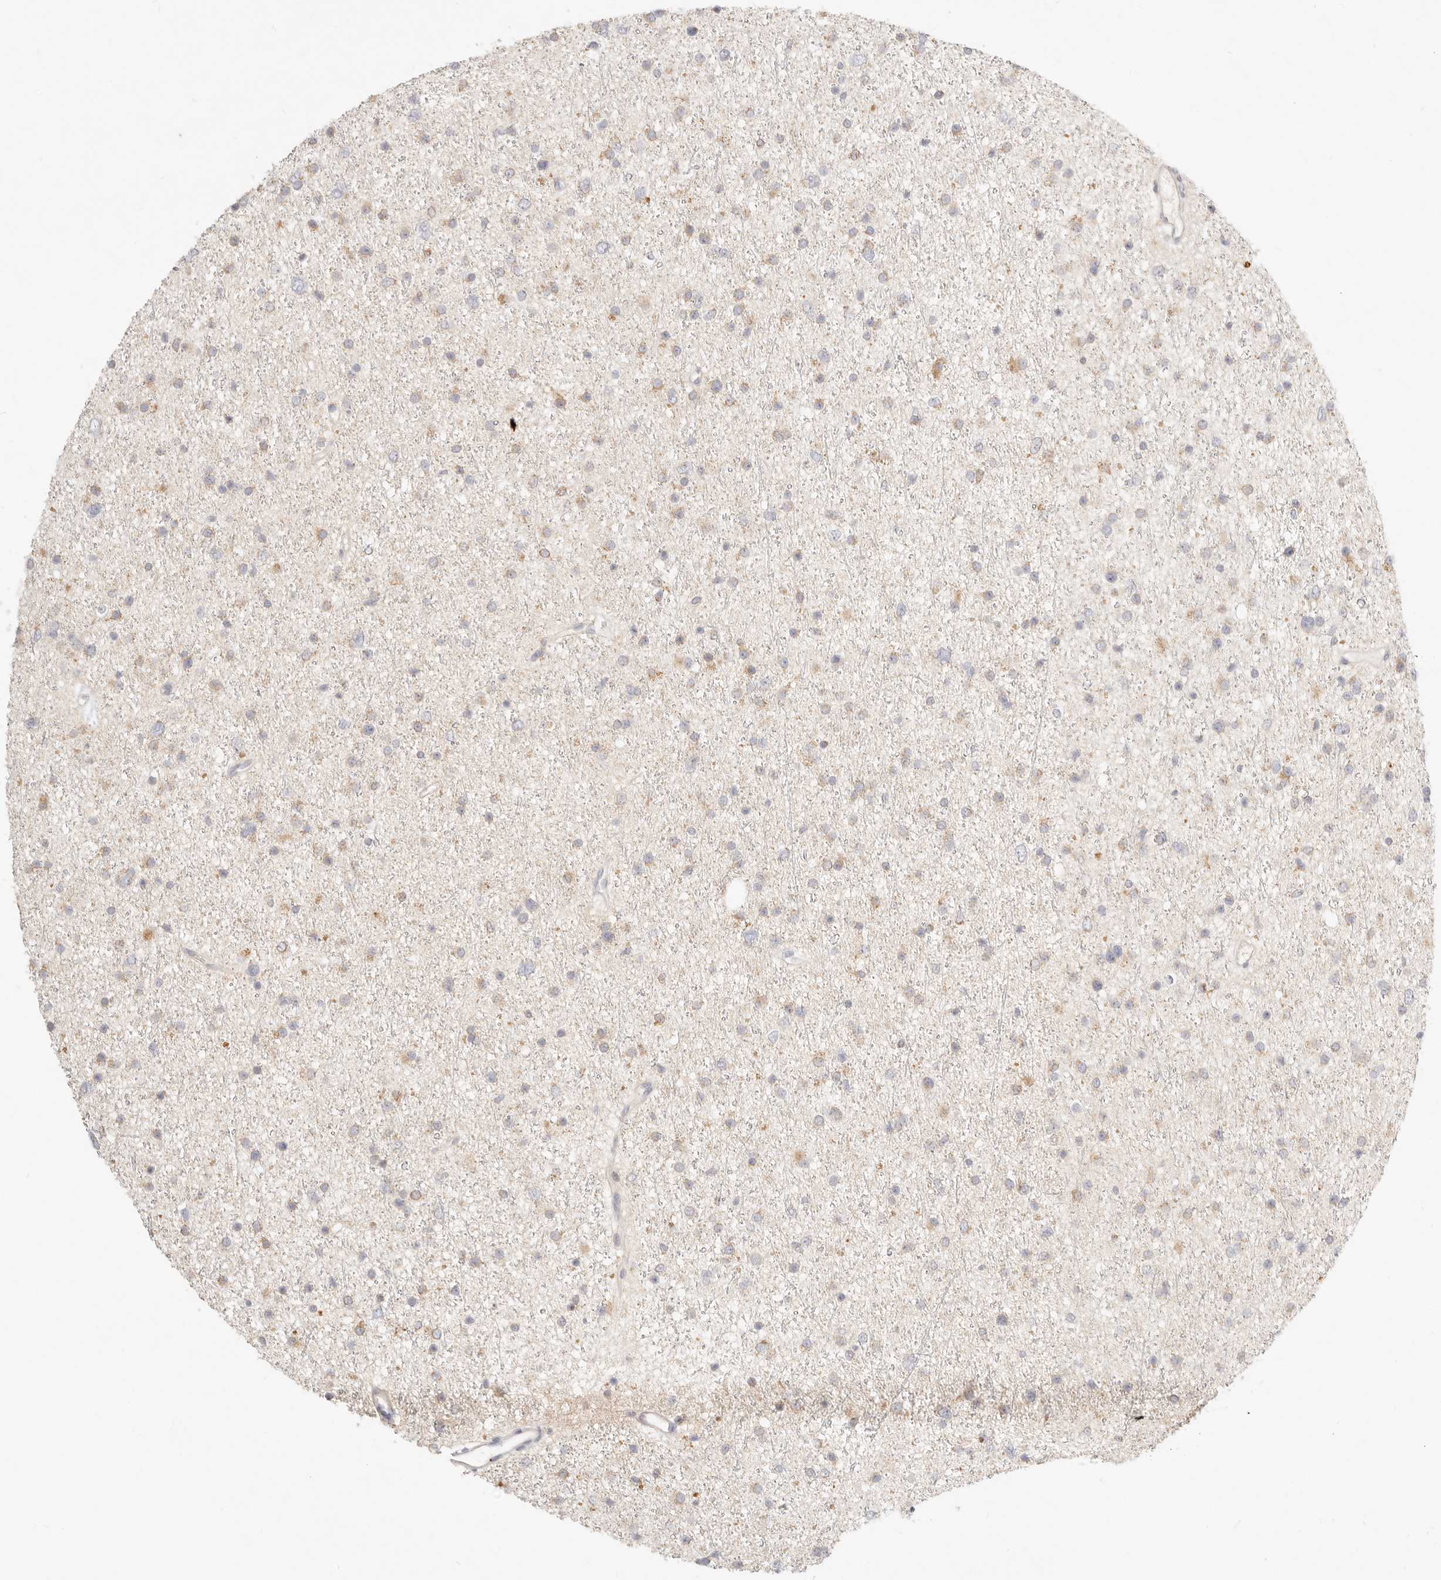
{"staining": {"intensity": "negative", "quantity": "none", "location": "none"}, "tissue": "glioma", "cell_type": "Tumor cells", "image_type": "cancer", "snomed": [{"axis": "morphology", "description": "Glioma, malignant, Low grade"}, {"axis": "topography", "description": "Cerebral cortex"}], "caption": "DAB immunohistochemical staining of glioma demonstrates no significant staining in tumor cells.", "gene": "ACOX1", "patient": {"sex": "female", "age": 39}}